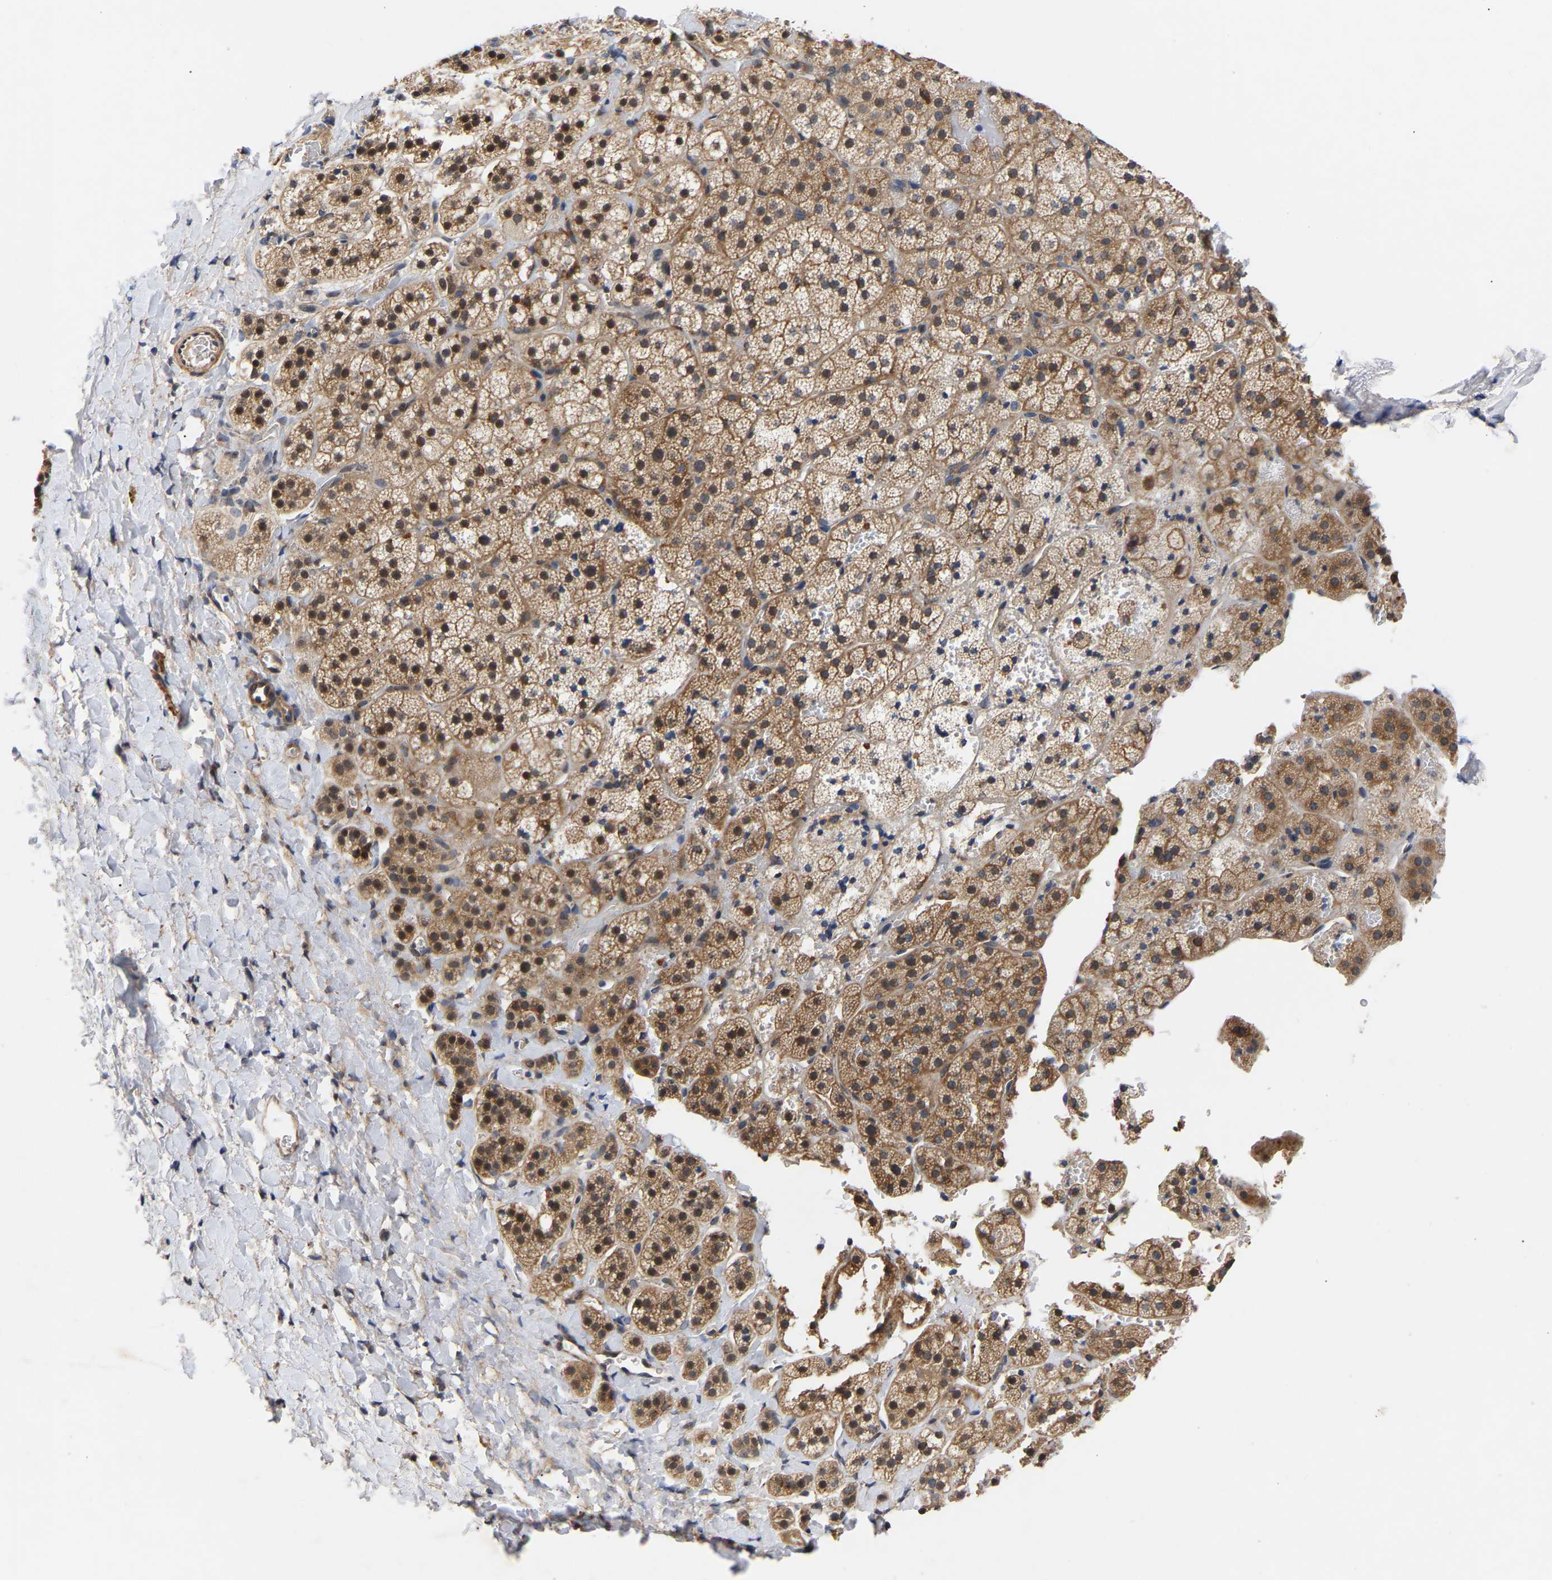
{"staining": {"intensity": "moderate", "quantity": ">75%", "location": "cytoplasmic/membranous,nuclear"}, "tissue": "adrenal gland", "cell_type": "Glandular cells", "image_type": "normal", "snomed": [{"axis": "morphology", "description": "Normal tissue, NOS"}, {"axis": "topography", "description": "Adrenal gland"}], "caption": "Immunohistochemical staining of benign human adrenal gland demonstrates medium levels of moderate cytoplasmic/membranous,nuclear positivity in approximately >75% of glandular cells.", "gene": "KASH5", "patient": {"sex": "female", "age": 44}}